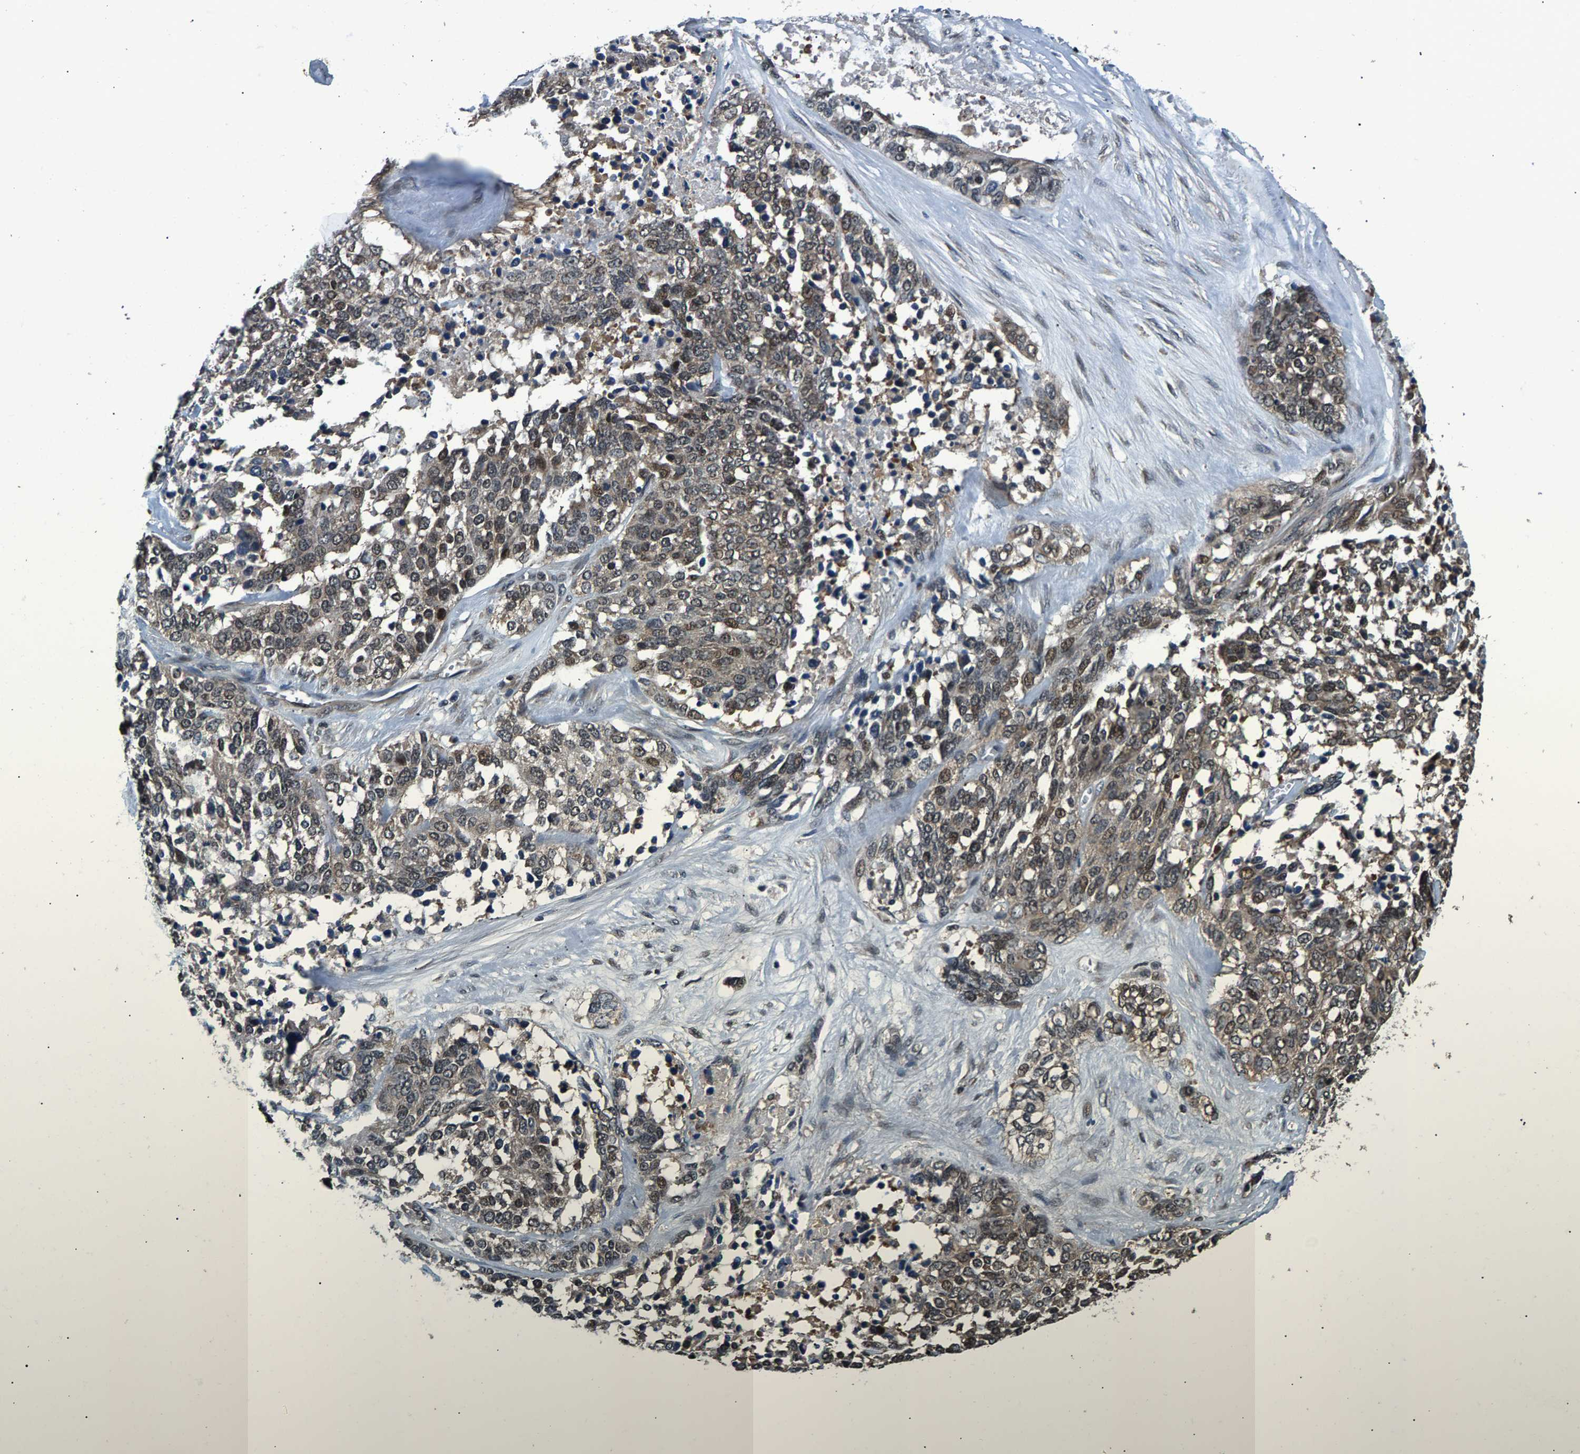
{"staining": {"intensity": "moderate", "quantity": ">75%", "location": "cytoplasmic/membranous,nuclear"}, "tissue": "ovarian cancer", "cell_type": "Tumor cells", "image_type": "cancer", "snomed": [{"axis": "morphology", "description": "Cystadenocarcinoma, serous, NOS"}, {"axis": "topography", "description": "Ovary"}], "caption": "Brown immunohistochemical staining in ovarian cancer (serous cystadenocarcinoma) demonstrates moderate cytoplasmic/membranous and nuclear expression in about >75% of tumor cells.", "gene": "RBM33", "patient": {"sex": "female", "age": 44}}